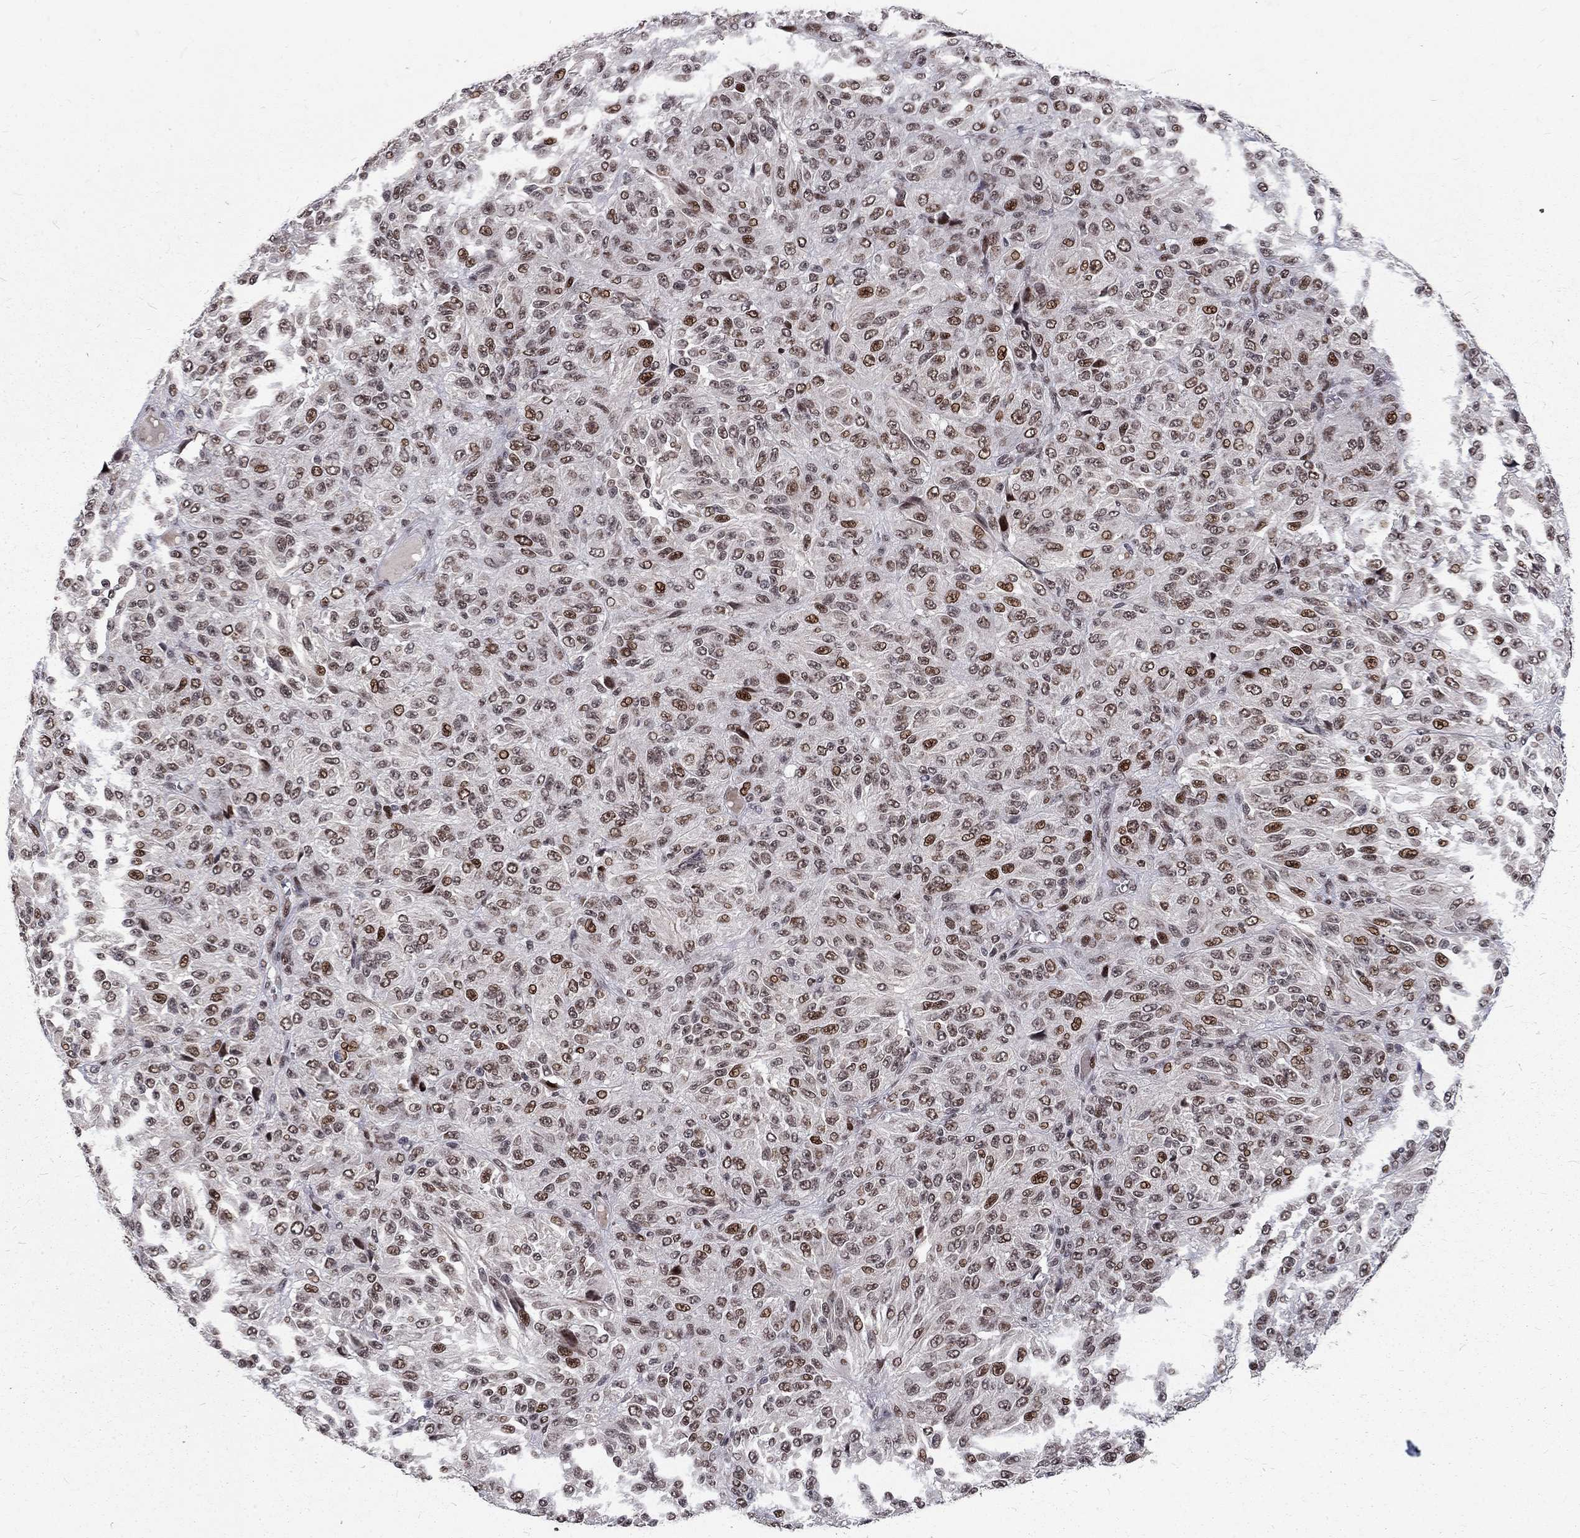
{"staining": {"intensity": "strong", "quantity": "25%-75%", "location": "nuclear"}, "tissue": "melanoma", "cell_type": "Tumor cells", "image_type": "cancer", "snomed": [{"axis": "morphology", "description": "Malignant melanoma, Metastatic site"}, {"axis": "topography", "description": "Brain"}], "caption": "Brown immunohistochemical staining in malignant melanoma (metastatic site) shows strong nuclear expression in about 25%-75% of tumor cells. (Stains: DAB in brown, nuclei in blue, Microscopy: brightfield microscopy at high magnification).", "gene": "TCEAL1", "patient": {"sex": "female", "age": 56}}